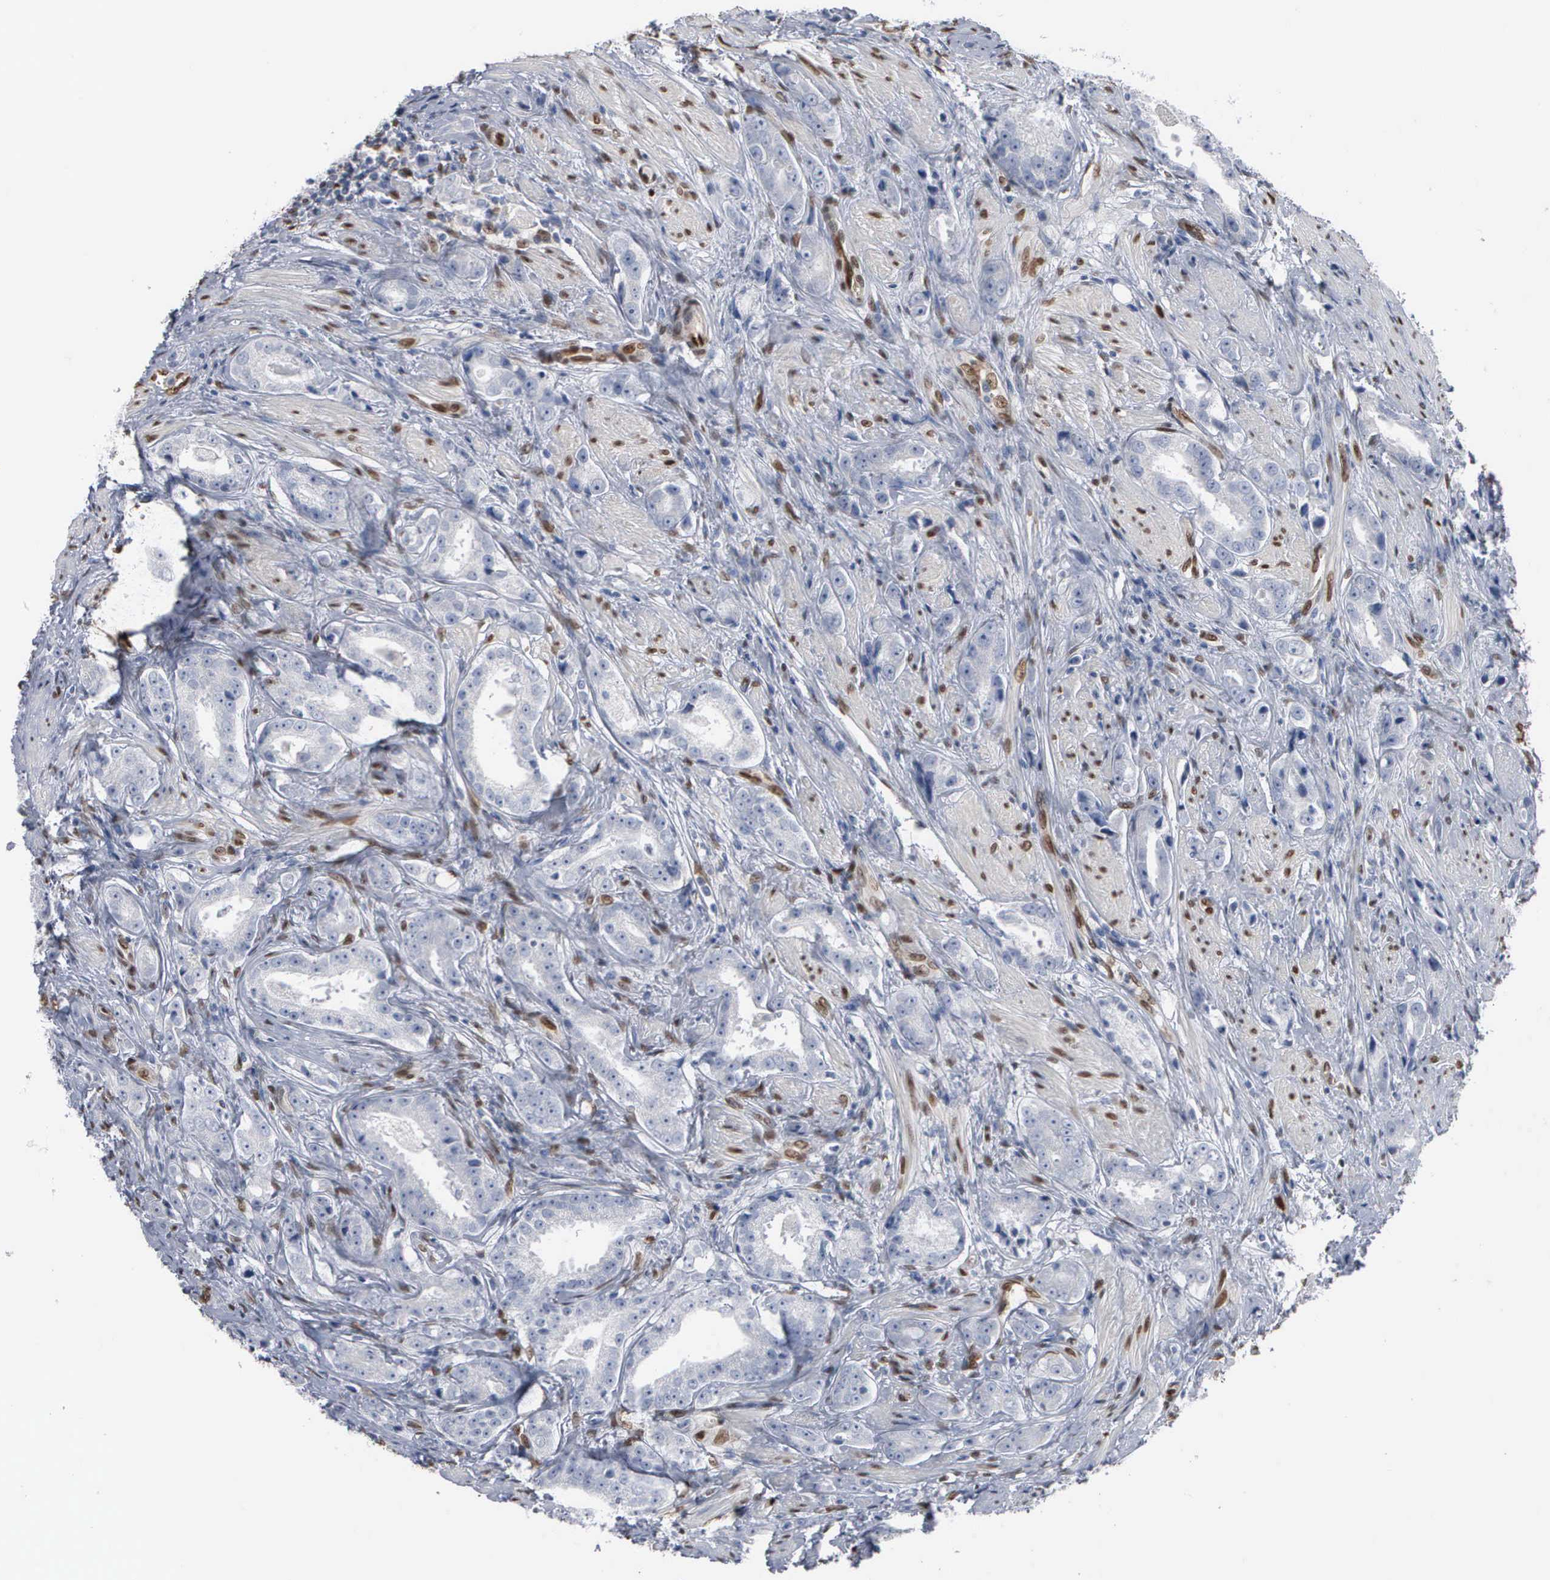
{"staining": {"intensity": "negative", "quantity": "none", "location": "none"}, "tissue": "prostate cancer", "cell_type": "Tumor cells", "image_type": "cancer", "snomed": [{"axis": "morphology", "description": "Adenocarcinoma, Medium grade"}, {"axis": "topography", "description": "Prostate"}], "caption": "Immunohistochemistry (IHC) of human adenocarcinoma (medium-grade) (prostate) reveals no staining in tumor cells.", "gene": "FGF2", "patient": {"sex": "male", "age": 53}}